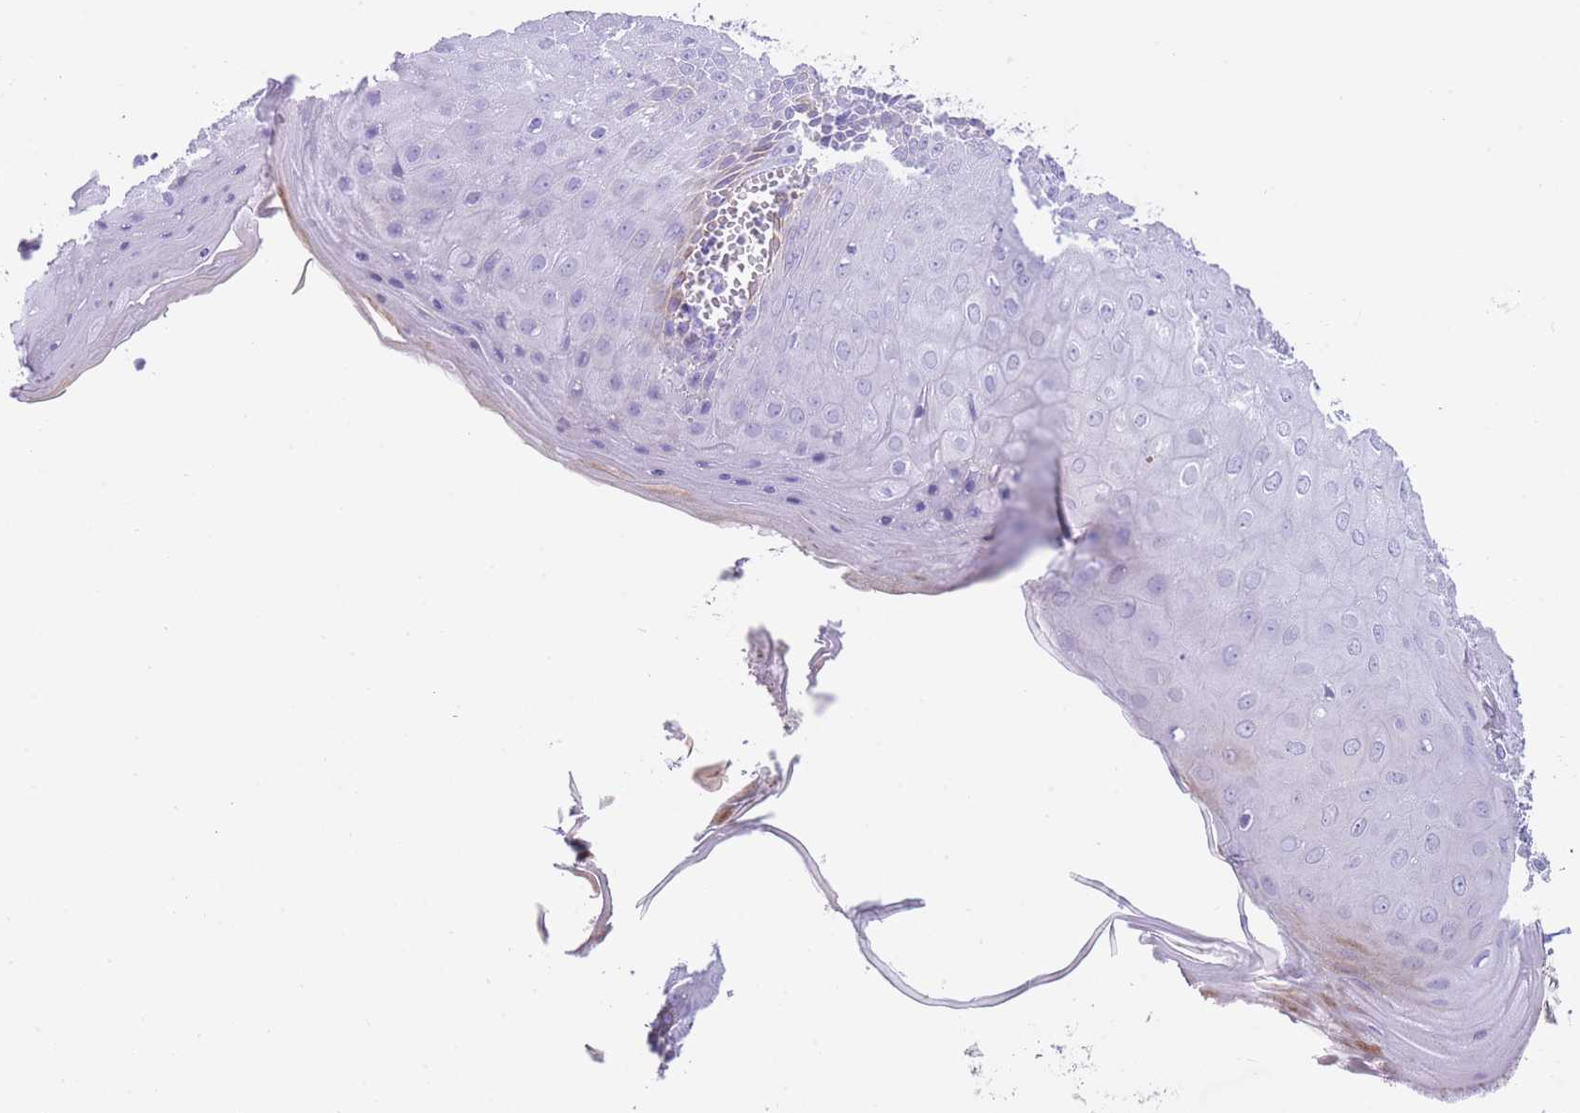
{"staining": {"intensity": "moderate", "quantity": "<25%", "location": "cytoplasmic/membranous"}, "tissue": "skin", "cell_type": "Epidermal cells", "image_type": "normal", "snomed": [{"axis": "morphology", "description": "Normal tissue, NOS"}, {"axis": "topography", "description": "Anal"}], "caption": "This micrograph shows immunohistochemistry staining of benign skin, with low moderate cytoplasmic/membranous expression in about <25% of epidermal cells.", "gene": "QTRT1", "patient": {"sex": "male", "age": 80}}